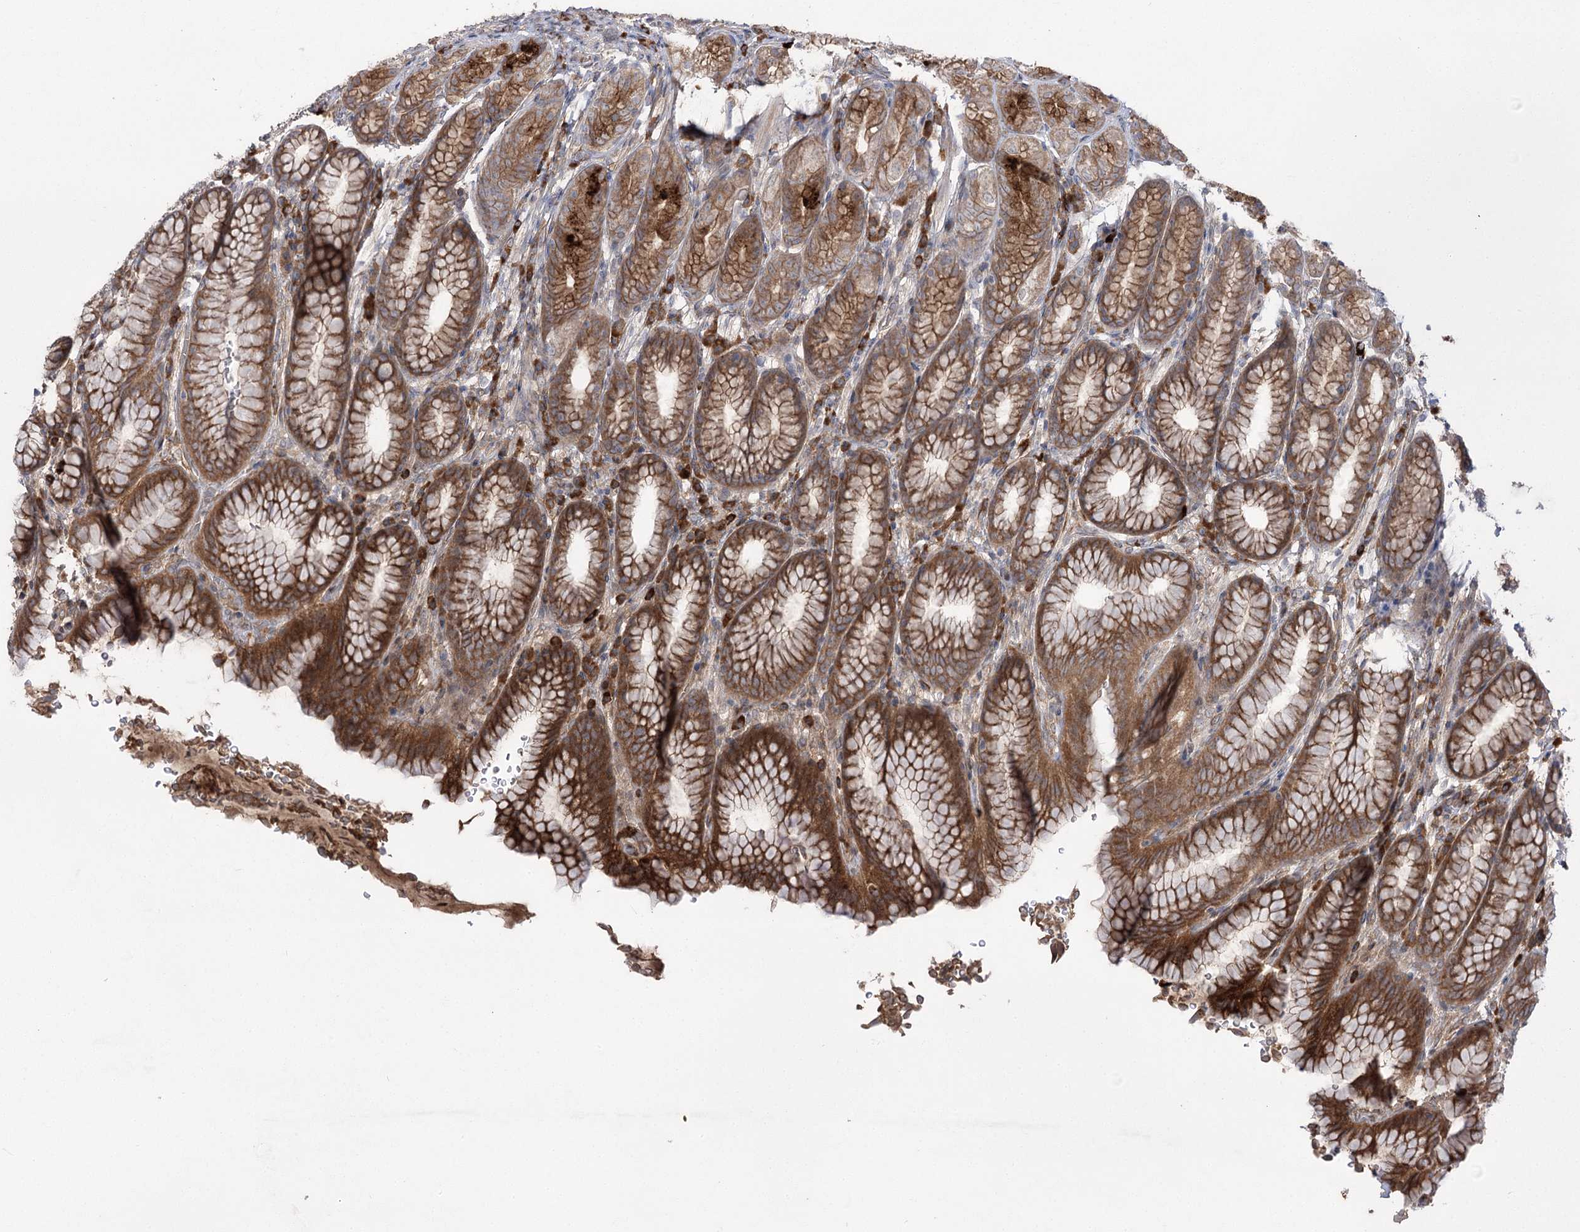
{"staining": {"intensity": "strong", "quantity": "25%-75%", "location": "cytoplasmic/membranous"}, "tissue": "stomach", "cell_type": "Glandular cells", "image_type": "normal", "snomed": [{"axis": "morphology", "description": "Normal tissue, NOS"}, {"axis": "topography", "description": "Stomach"}], "caption": "IHC photomicrograph of unremarkable stomach: stomach stained using immunohistochemistry exhibits high levels of strong protein expression localized specifically in the cytoplasmic/membranous of glandular cells, appearing as a cytoplasmic/membranous brown color.", "gene": "PLEKHA5", "patient": {"sex": "male", "age": 42}}